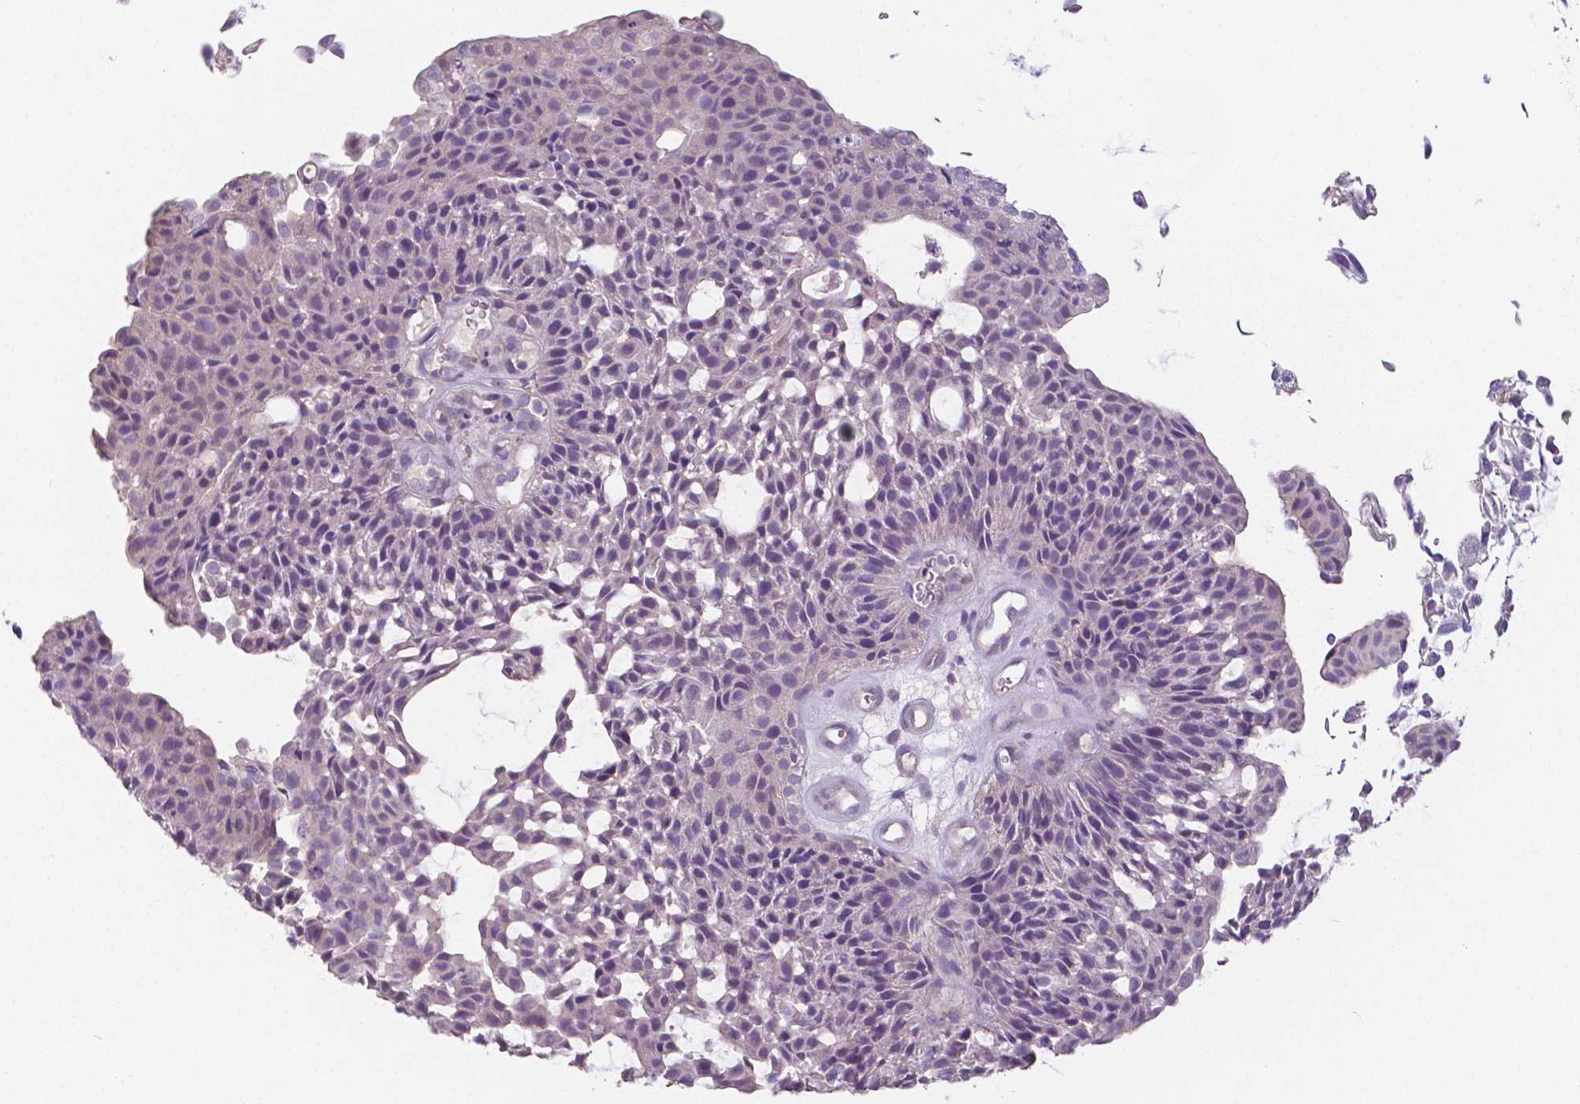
{"staining": {"intensity": "negative", "quantity": "none", "location": "none"}, "tissue": "urothelial cancer", "cell_type": "Tumor cells", "image_type": "cancer", "snomed": [{"axis": "morphology", "description": "Urothelial carcinoma, NOS"}, {"axis": "topography", "description": "Urinary bladder"}], "caption": "IHC of human urothelial cancer displays no expression in tumor cells.", "gene": "CRMP1", "patient": {"sex": "male", "age": 84}}